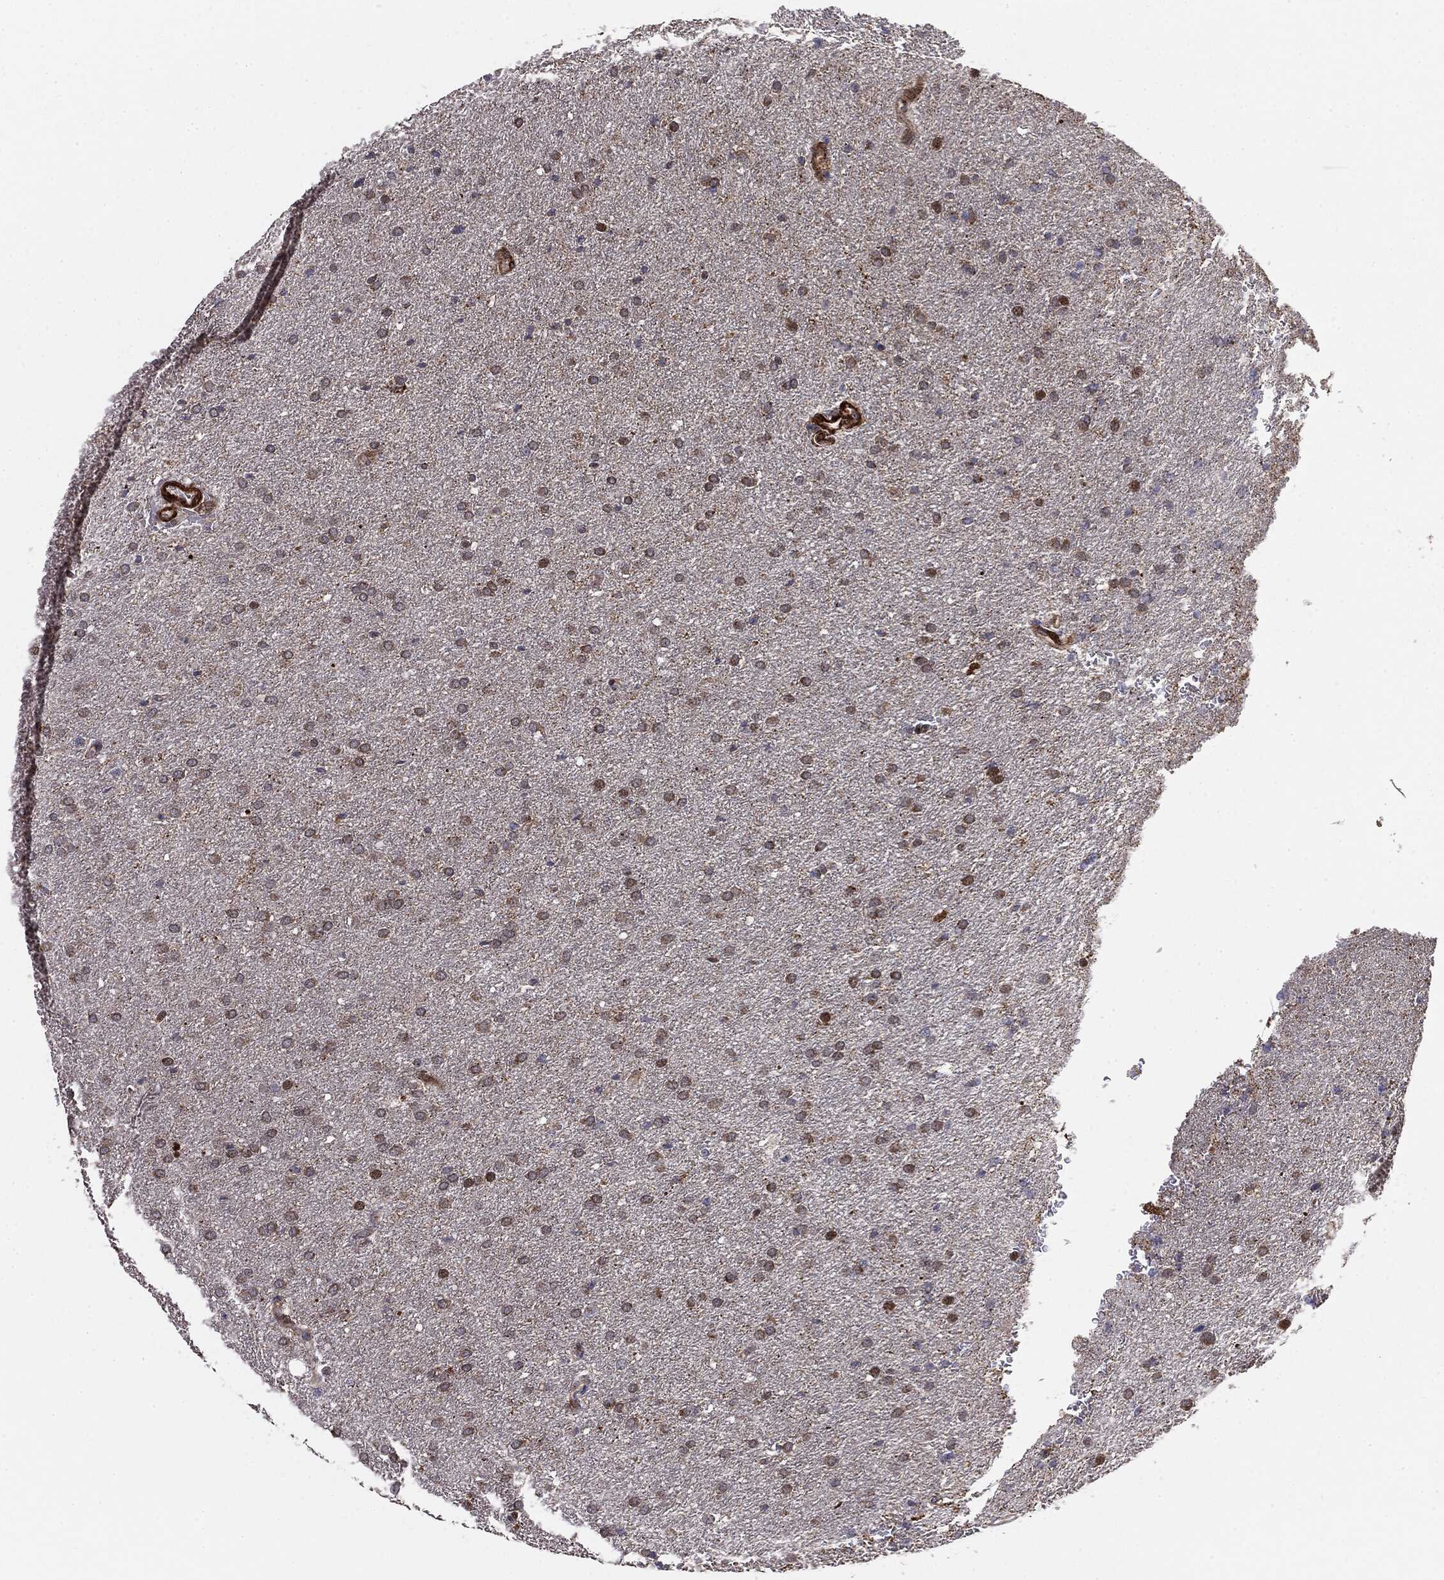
{"staining": {"intensity": "moderate", "quantity": "<25%", "location": "cytoplasmic/membranous"}, "tissue": "glioma", "cell_type": "Tumor cells", "image_type": "cancer", "snomed": [{"axis": "morphology", "description": "Glioma, malignant, Low grade"}, {"axis": "topography", "description": "Brain"}], "caption": "Immunohistochemistry (IHC) of glioma exhibits low levels of moderate cytoplasmic/membranous staining in approximately <25% of tumor cells. The protein of interest is shown in brown color, while the nuclei are stained blue.", "gene": "PTEN", "patient": {"sex": "female", "age": 37}}